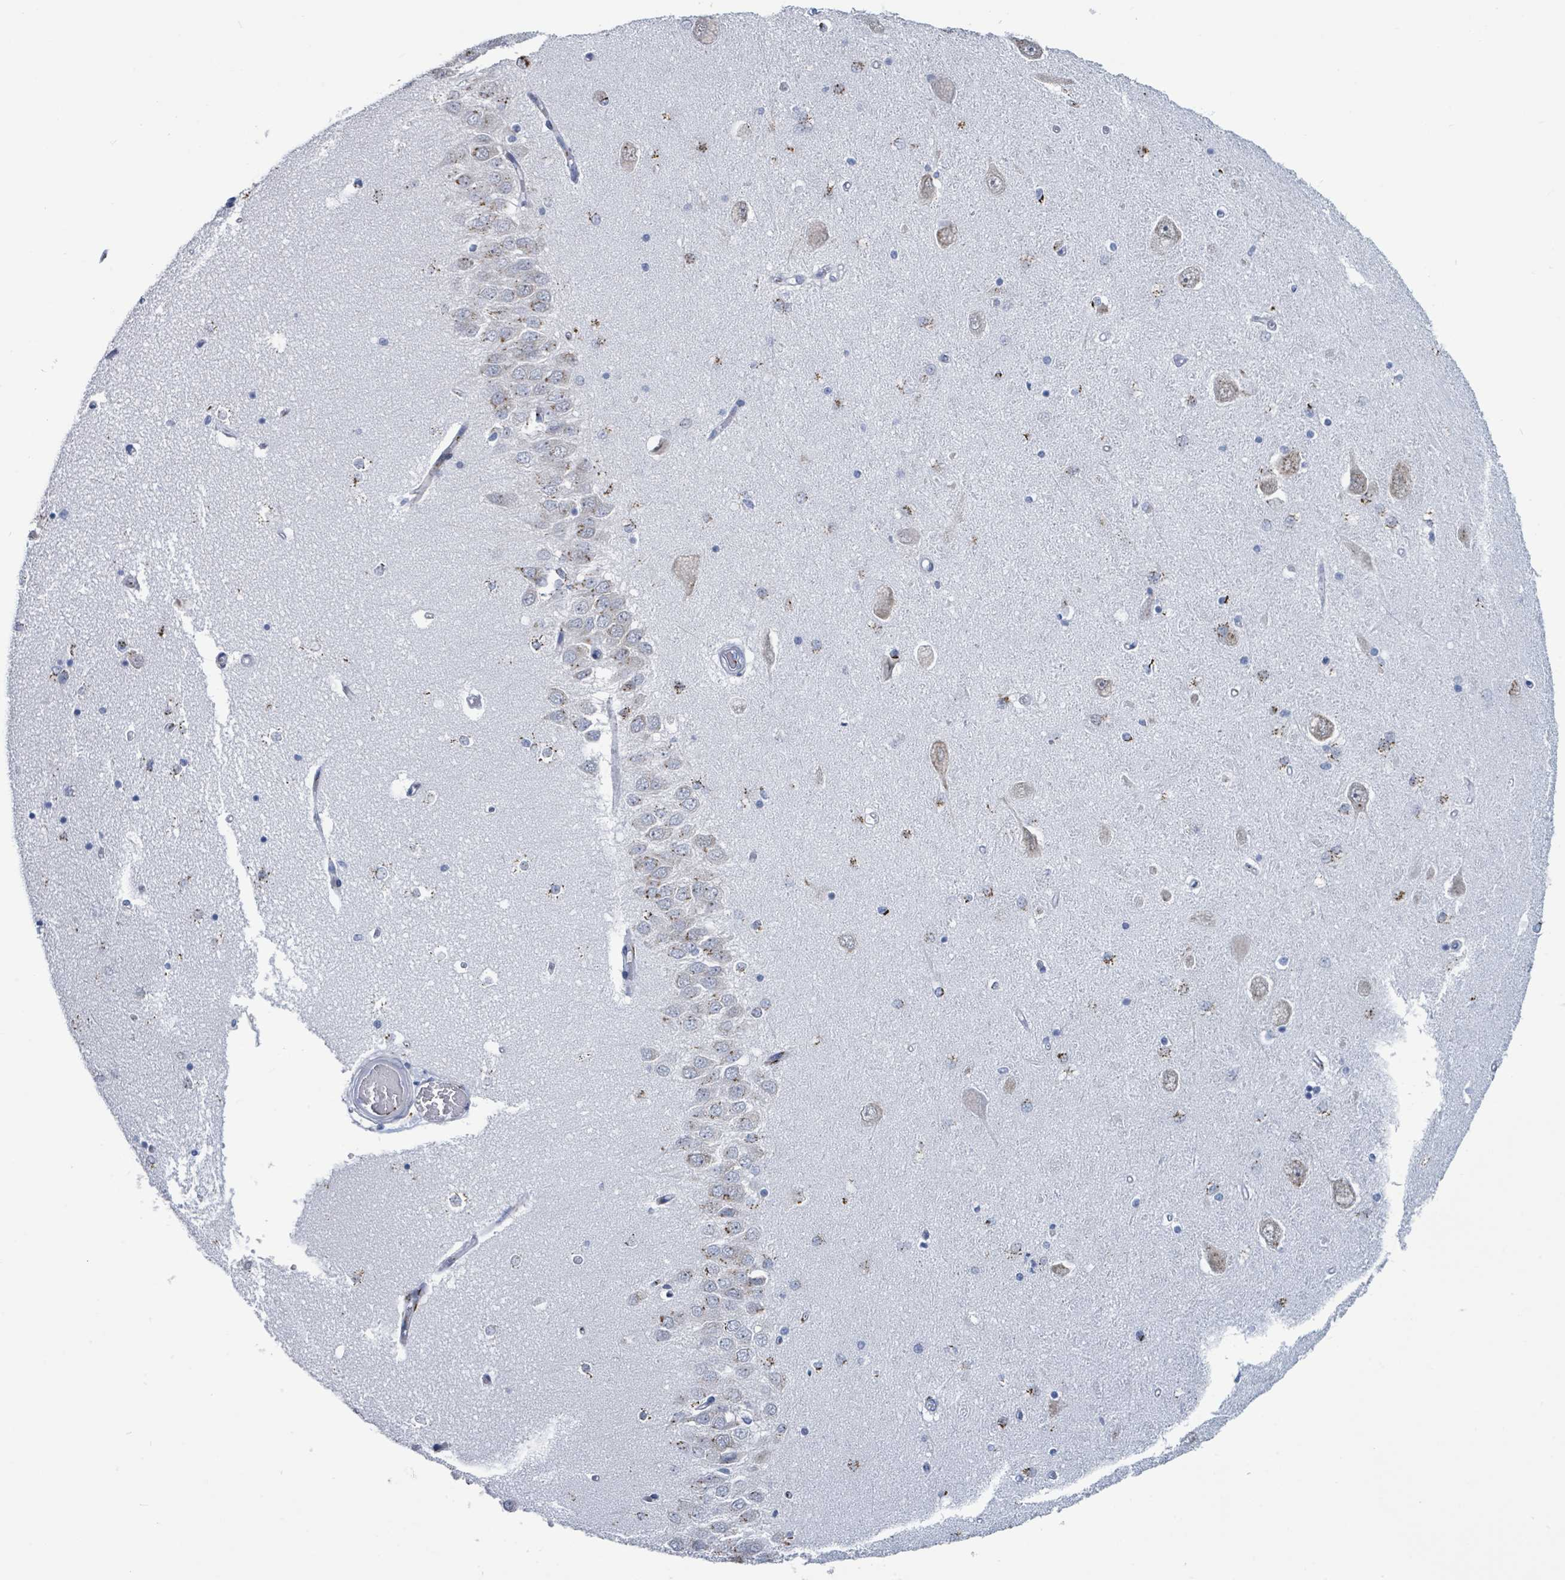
{"staining": {"intensity": "negative", "quantity": "none", "location": "none"}, "tissue": "hippocampus", "cell_type": "Glial cells", "image_type": "normal", "snomed": [{"axis": "morphology", "description": "Normal tissue, NOS"}, {"axis": "topography", "description": "Hippocampus"}], "caption": "Immunohistochemical staining of benign hippocampus shows no significant staining in glial cells.", "gene": "DCAF5", "patient": {"sex": "male", "age": 45}}